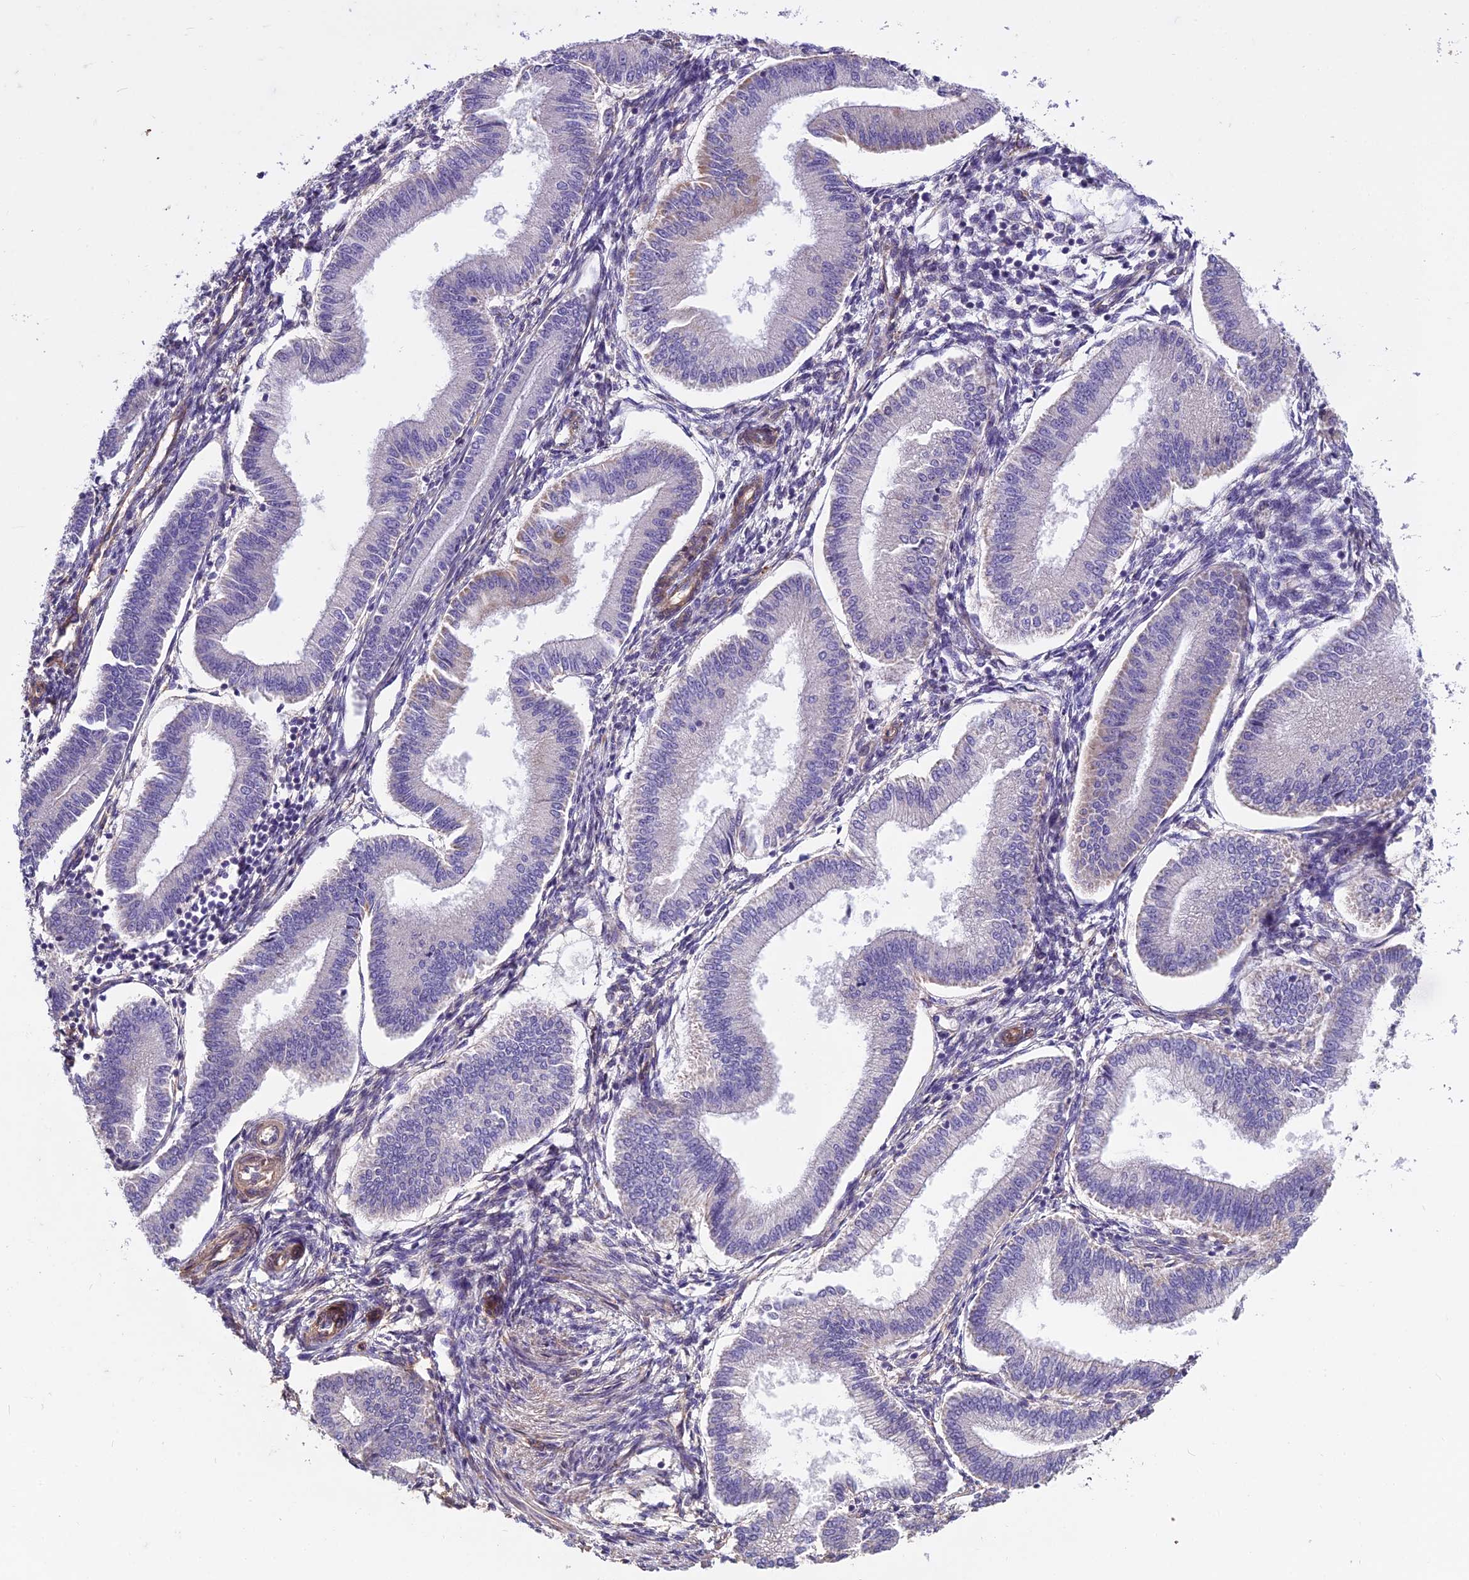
{"staining": {"intensity": "negative", "quantity": "none", "location": "none"}, "tissue": "endometrium", "cell_type": "Cells in endometrial stroma", "image_type": "normal", "snomed": [{"axis": "morphology", "description": "Normal tissue, NOS"}, {"axis": "topography", "description": "Endometrium"}], "caption": "Immunohistochemistry photomicrograph of unremarkable endometrium: human endometrium stained with DAB reveals no significant protein expression in cells in endometrial stroma.", "gene": "DUS2", "patient": {"sex": "female", "age": 39}}